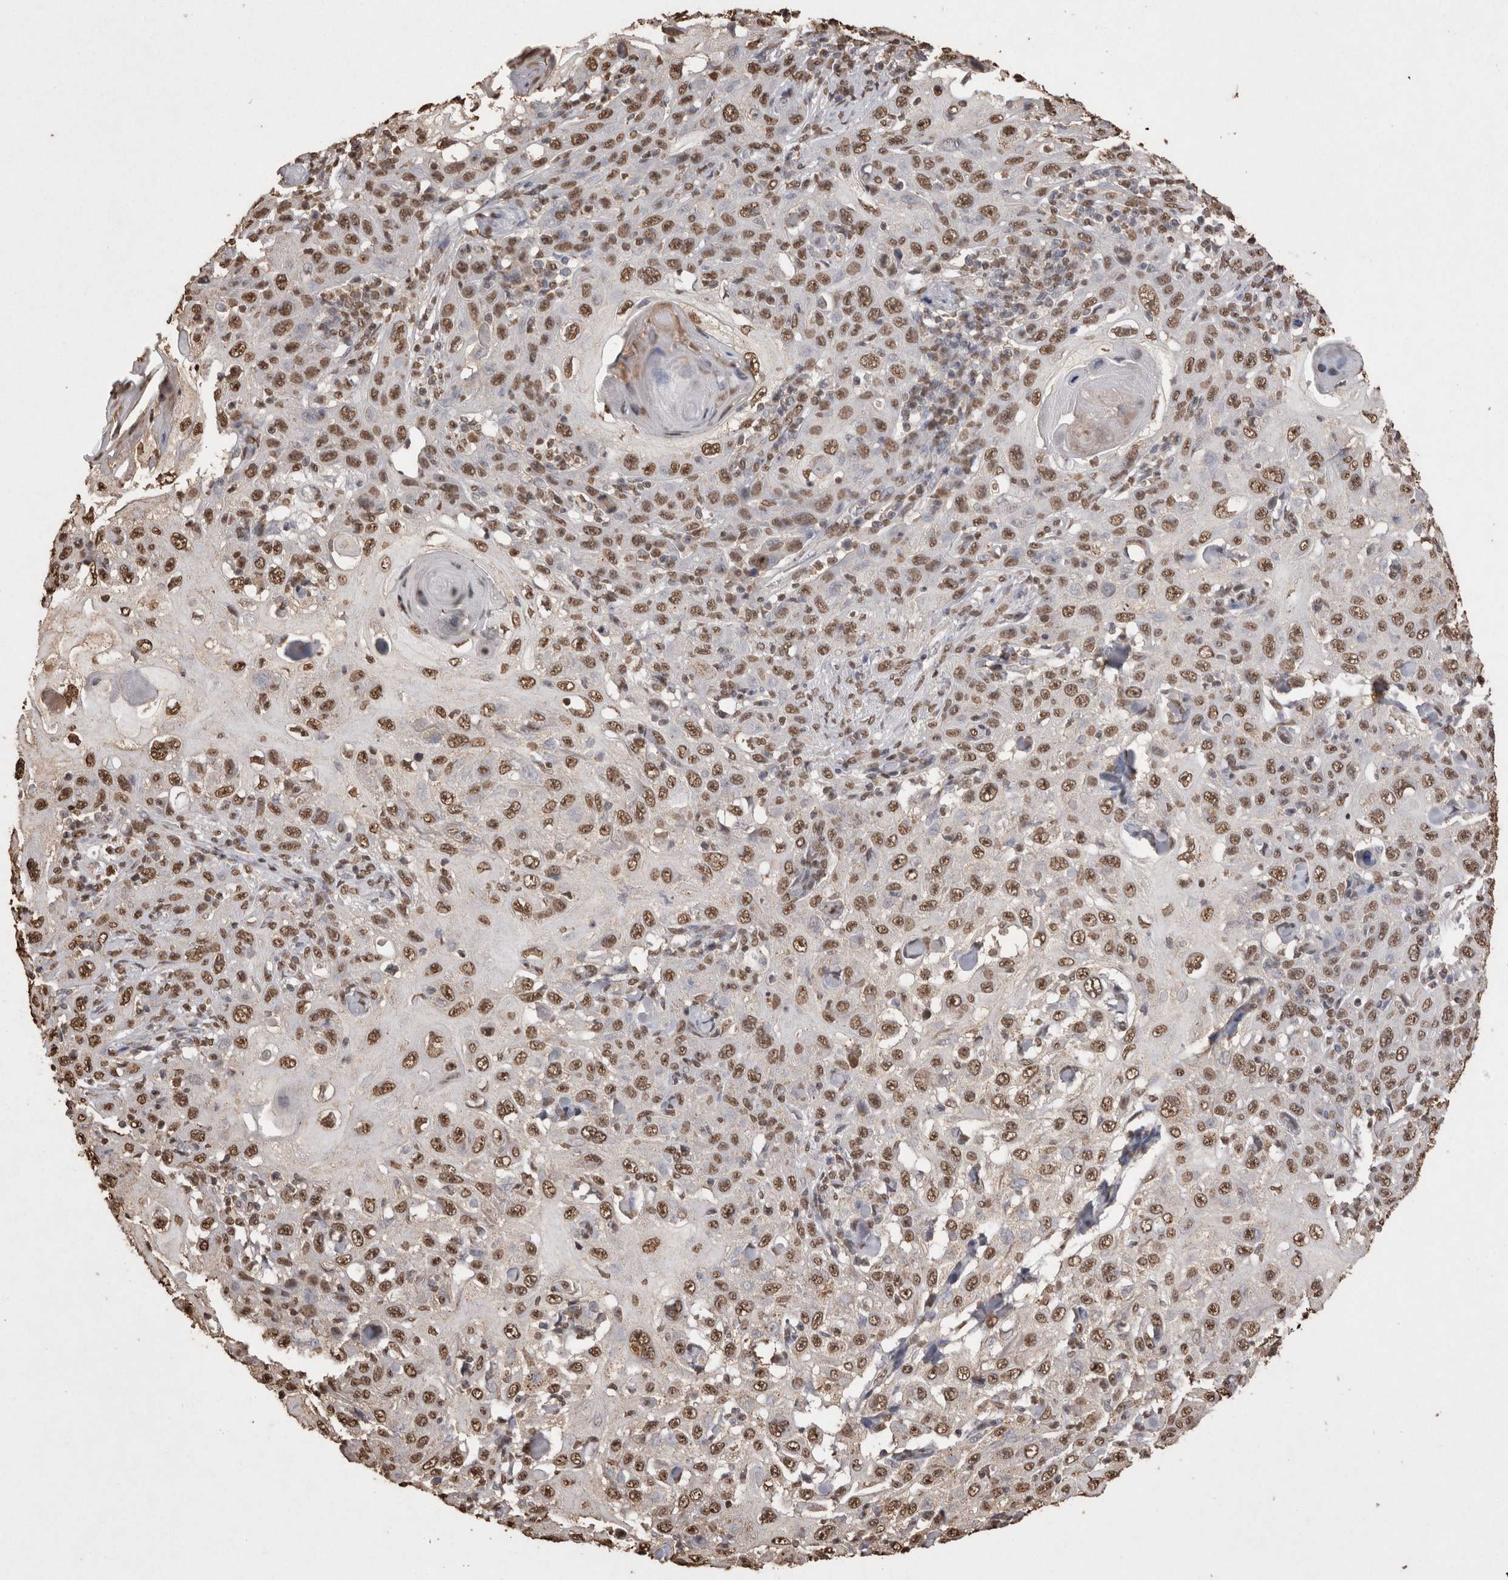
{"staining": {"intensity": "moderate", "quantity": ">75%", "location": "nuclear"}, "tissue": "skin cancer", "cell_type": "Tumor cells", "image_type": "cancer", "snomed": [{"axis": "morphology", "description": "Squamous cell carcinoma, NOS"}, {"axis": "topography", "description": "Skin"}], "caption": "A histopathology image showing moderate nuclear positivity in approximately >75% of tumor cells in skin squamous cell carcinoma, as visualized by brown immunohistochemical staining.", "gene": "POU5F1", "patient": {"sex": "female", "age": 88}}